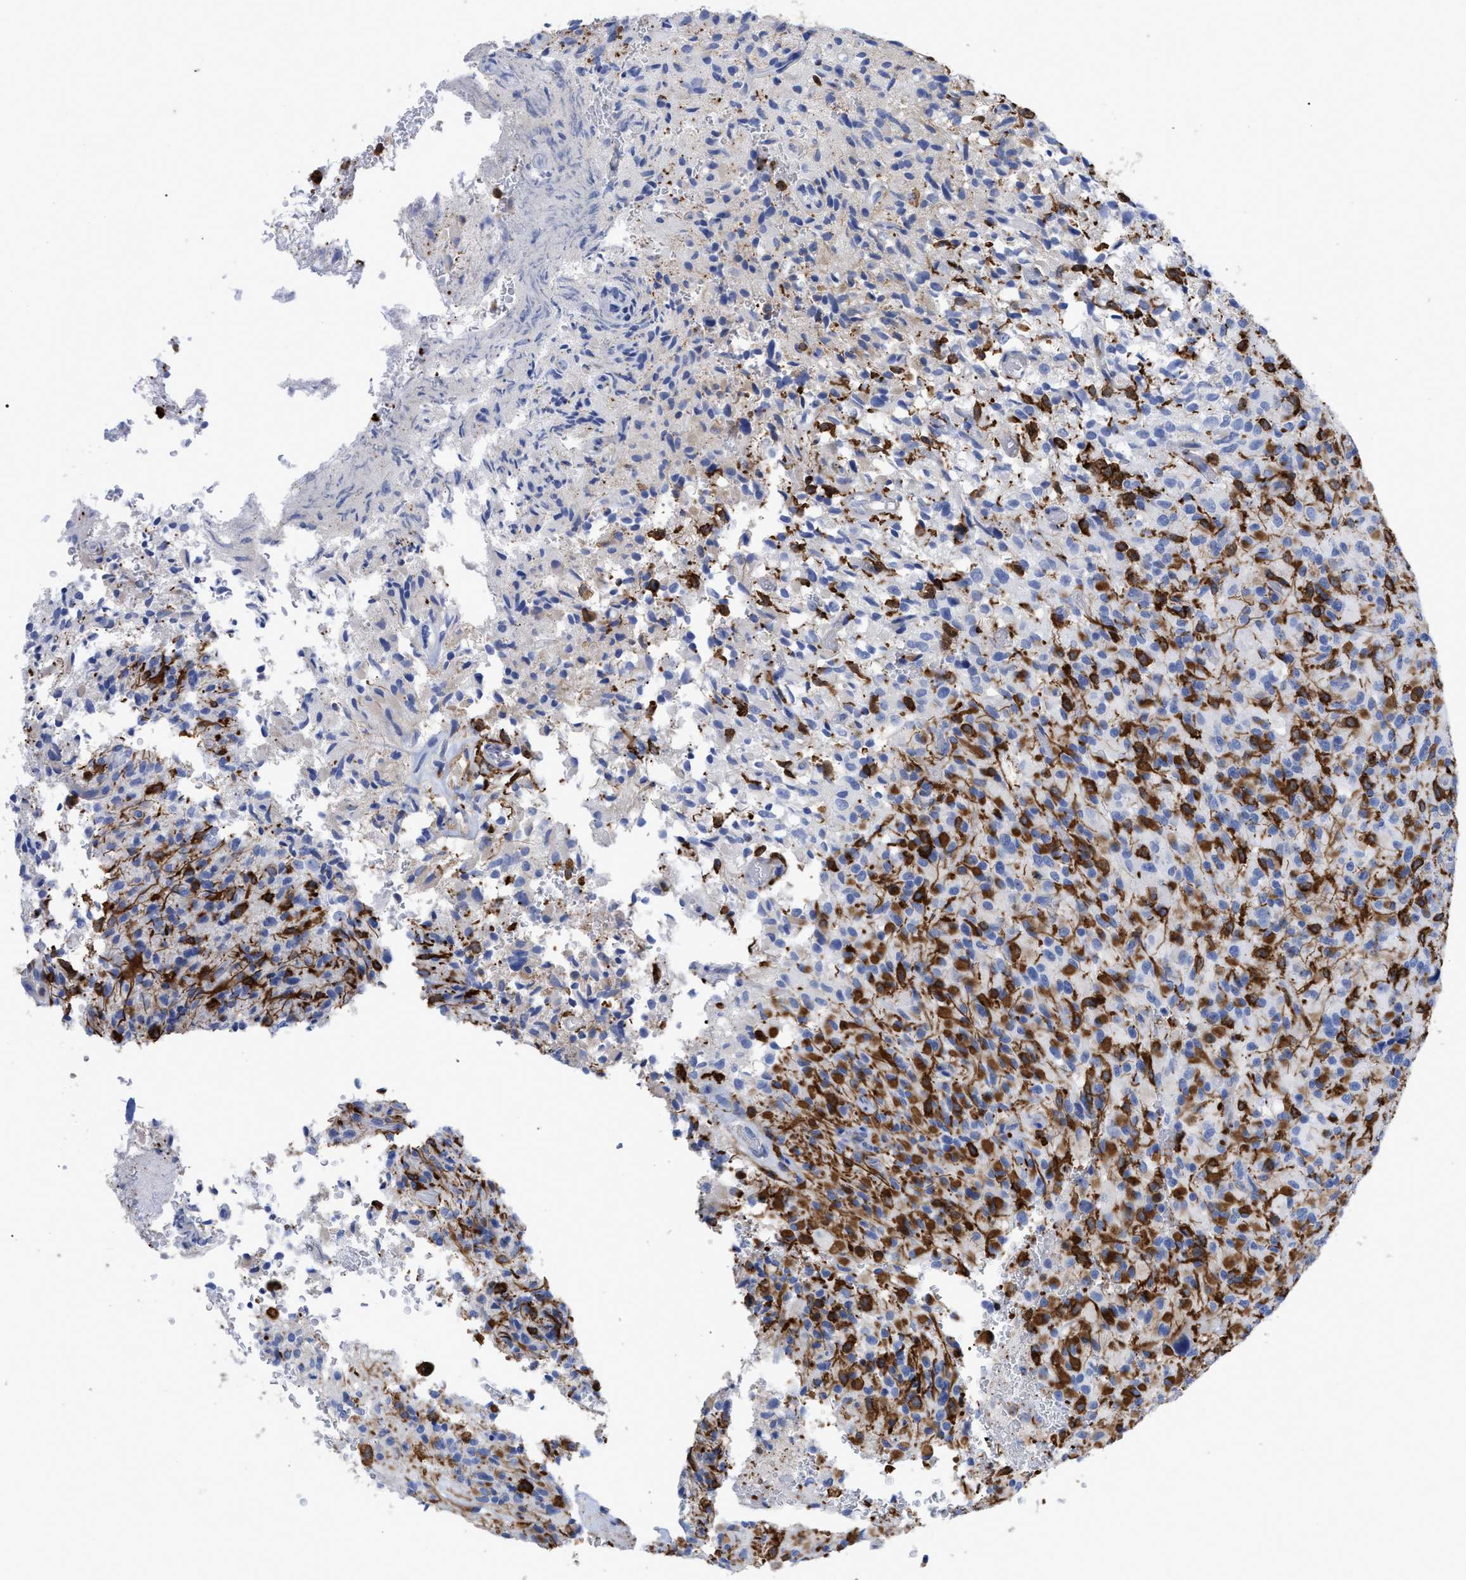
{"staining": {"intensity": "negative", "quantity": "none", "location": "none"}, "tissue": "glioma", "cell_type": "Tumor cells", "image_type": "cancer", "snomed": [{"axis": "morphology", "description": "Glioma, malignant, High grade"}, {"axis": "topography", "description": "Brain"}], "caption": "Micrograph shows no significant protein staining in tumor cells of glioma. (DAB (3,3'-diaminobenzidine) immunohistochemistry (IHC), high magnification).", "gene": "HCLS1", "patient": {"sex": "male", "age": 71}}